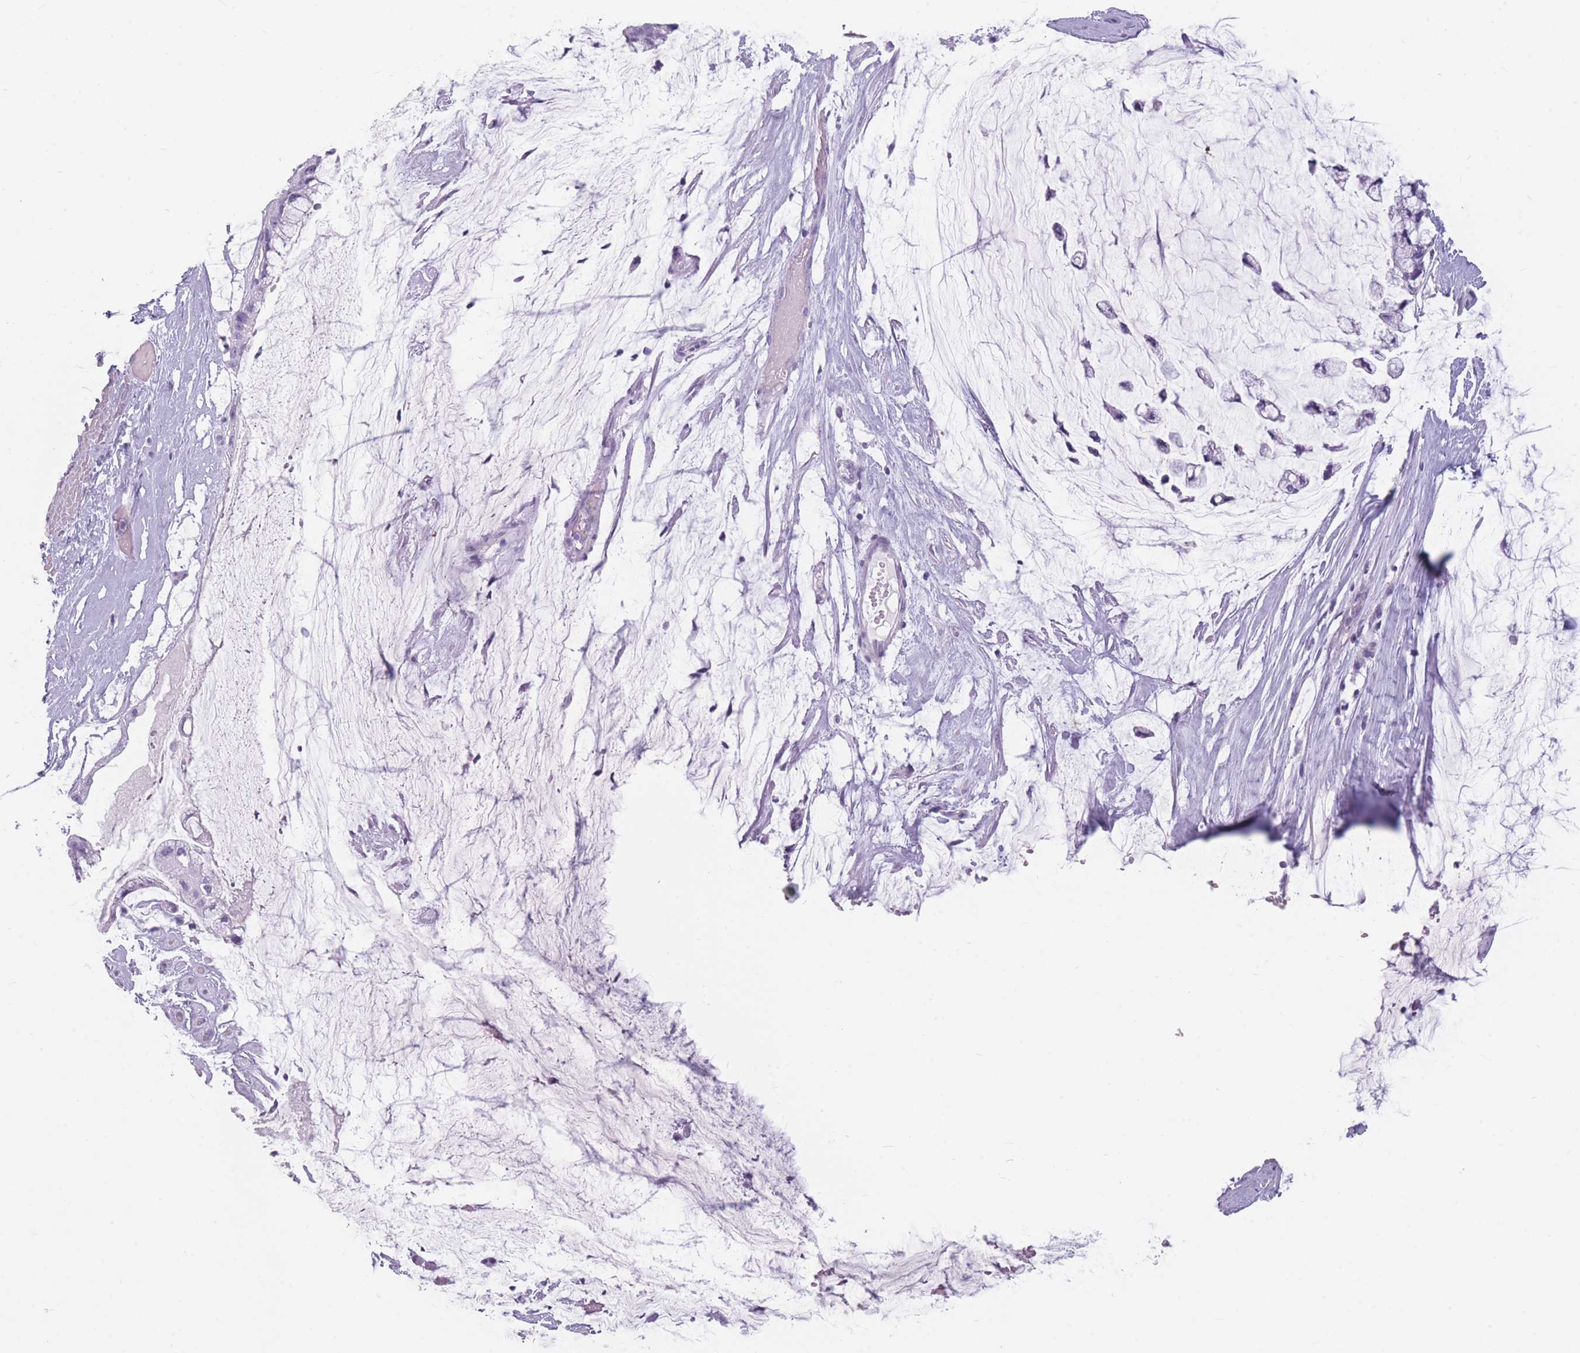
{"staining": {"intensity": "negative", "quantity": "none", "location": "none"}, "tissue": "ovarian cancer", "cell_type": "Tumor cells", "image_type": "cancer", "snomed": [{"axis": "morphology", "description": "Cystadenocarcinoma, mucinous, NOS"}, {"axis": "topography", "description": "Ovary"}], "caption": "An image of human mucinous cystadenocarcinoma (ovarian) is negative for staining in tumor cells.", "gene": "CCNO", "patient": {"sex": "female", "age": 39}}